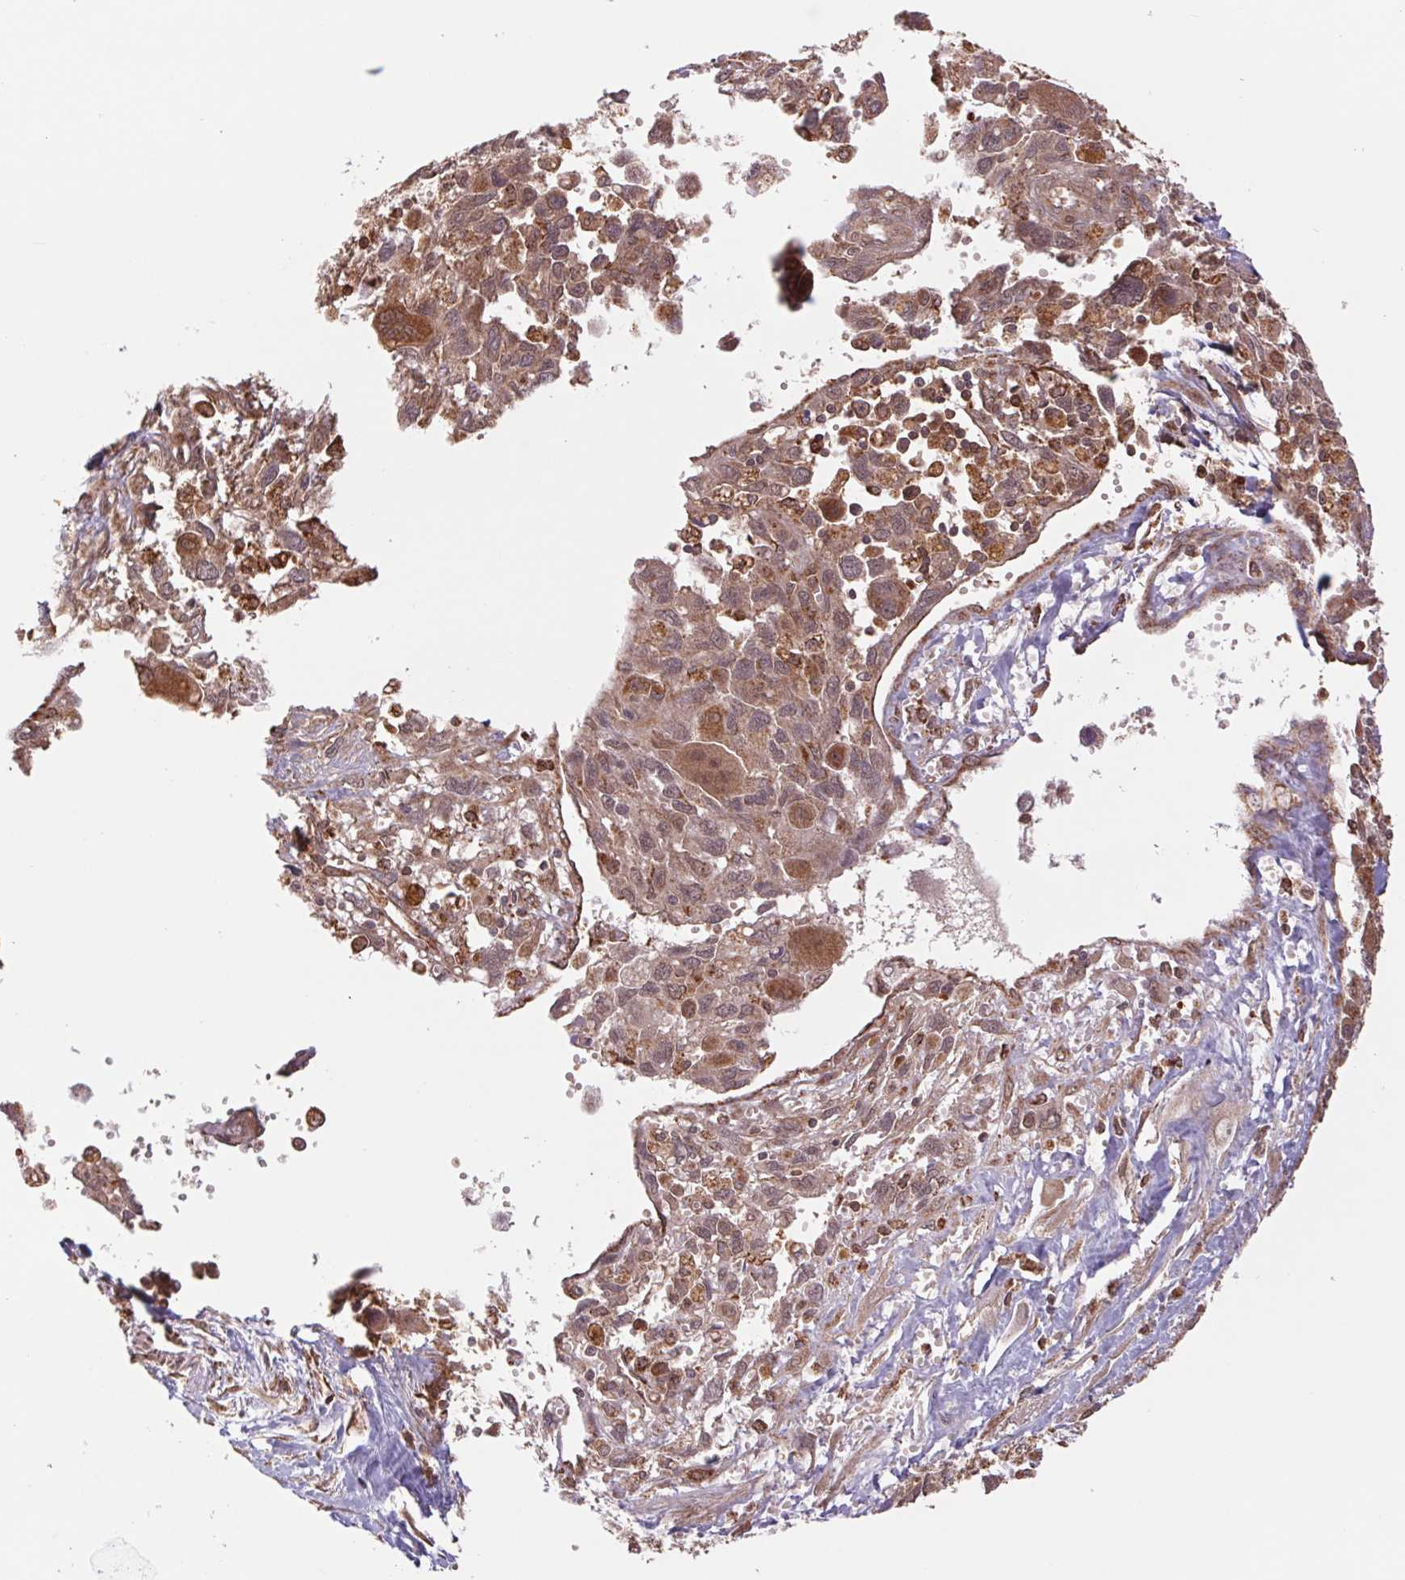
{"staining": {"intensity": "moderate", "quantity": "25%-75%", "location": "cytoplasmic/membranous"}, "tissue": "pancreatic cancer", "cell_type": "Tumor cells", "image_type": "cancer", "snomed": [{"axis": "morphology", "description": "Adenocarcinoma, NOS"}, {"axis": "topography", "description": "Pancreas"}], "caption": "Brown immunohistochemical staining in human pancreatic cancer displays moderate cytoplasmic/membranous positivity in approximately 25%-75% of tumor cells.", "gene": "URM1", "patient": {"sex": "female", "age": 47}}